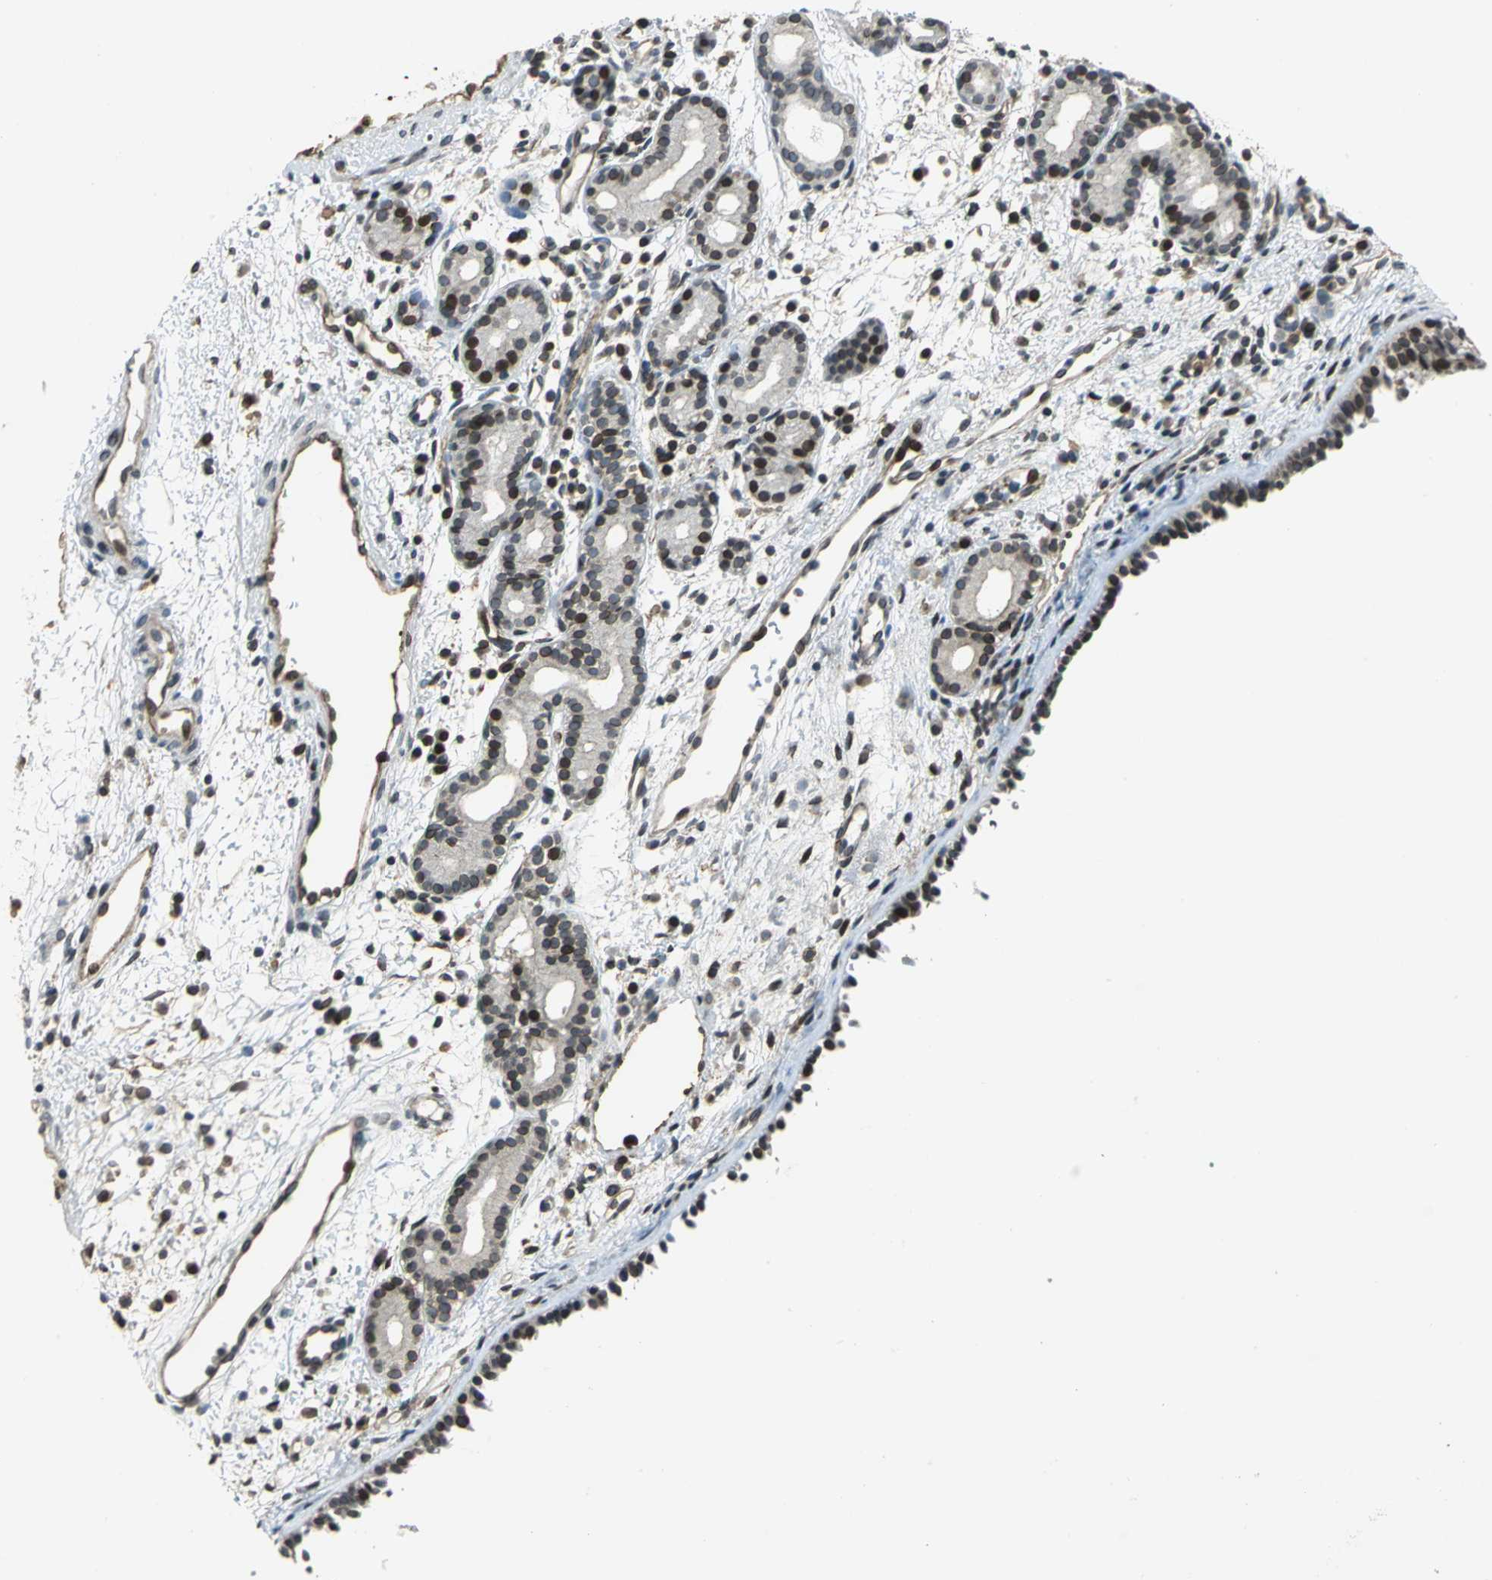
{"staining": {"intensity": "strong", "quantity": ">75%", "location": "nuclear"}, "tissue": "nasopharynx", "cell_type": "Respiratory epithelial cells", "image_type": "normal", "snomed": [{"axis": "morphology", "description": "Normal tissue, NOS"}, {"axis": "morphology", "description": "Inflammation, NOS"}, {"axis": "topography", "description": "Nasopharynx"}], "caption": "IHC (DAB) staining of benign human nasopharynx exhibits strong nuclear protein positivity in approximately >75% of respiratory epithelial cells.", "gene": "BRIP1", "patient": {"sex": "female", "age": 55}}